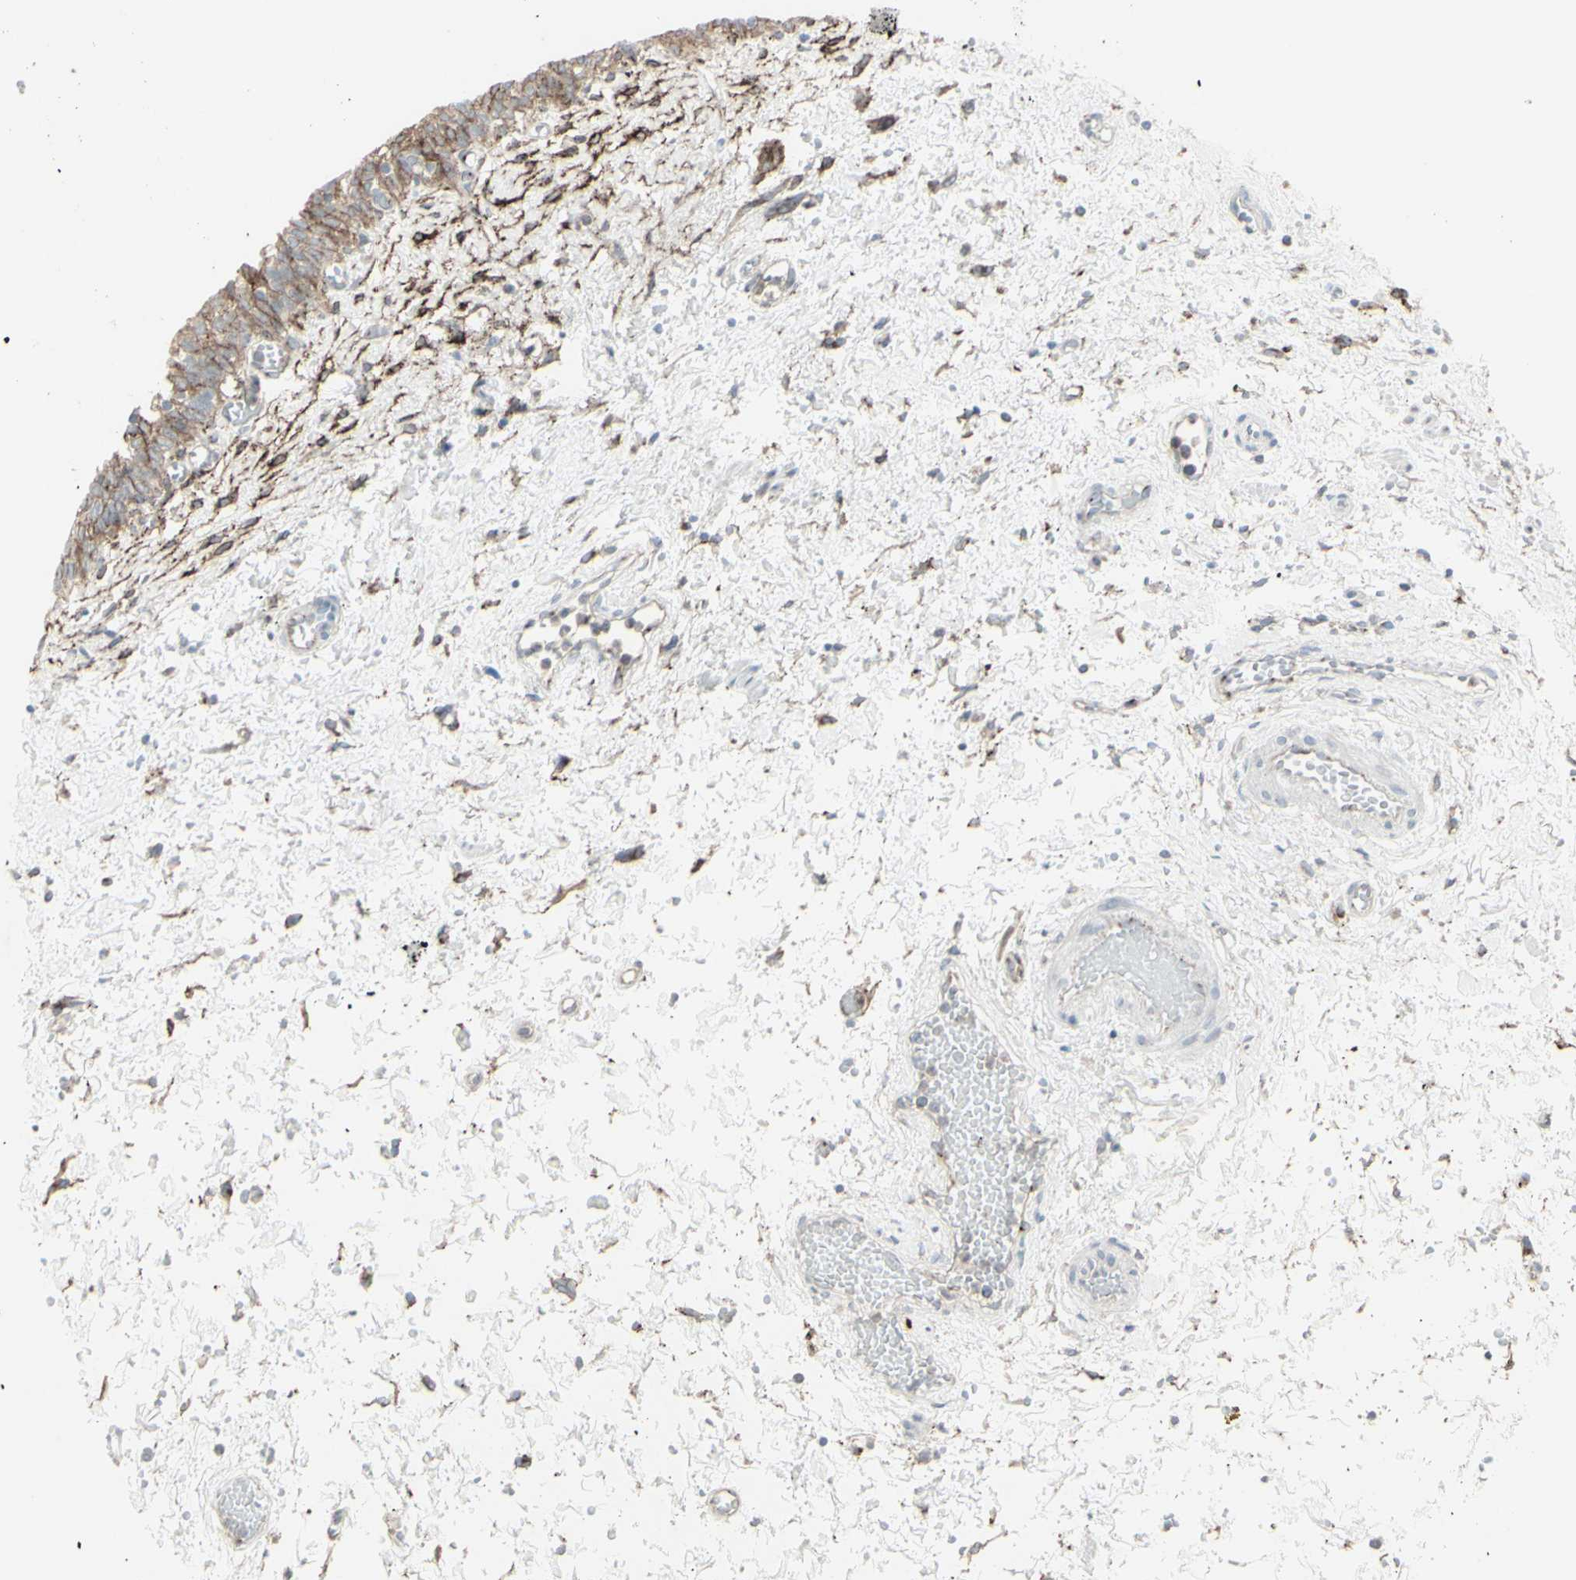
{"staining": {"intensity": "moderate", "quantity": ">75%", "location": "cytoplasmic/membranous"}, "tissue": "urinary bladder", "cell_type": "Urothelial cells", "image_type": "normal", "snomed": [{"axis": "morphology", "description": "Normal tissue, NOS"}, {"axis": "topography", "description": "Urinary bladder"}], "caption": "Protein staining displays moderate cytoplasmic/membranous expression in about >75% of urothelial cells in unremarkable urinary bladder.", "gene": "GJA1", "patient": {"sex": "male", "age": 55}}